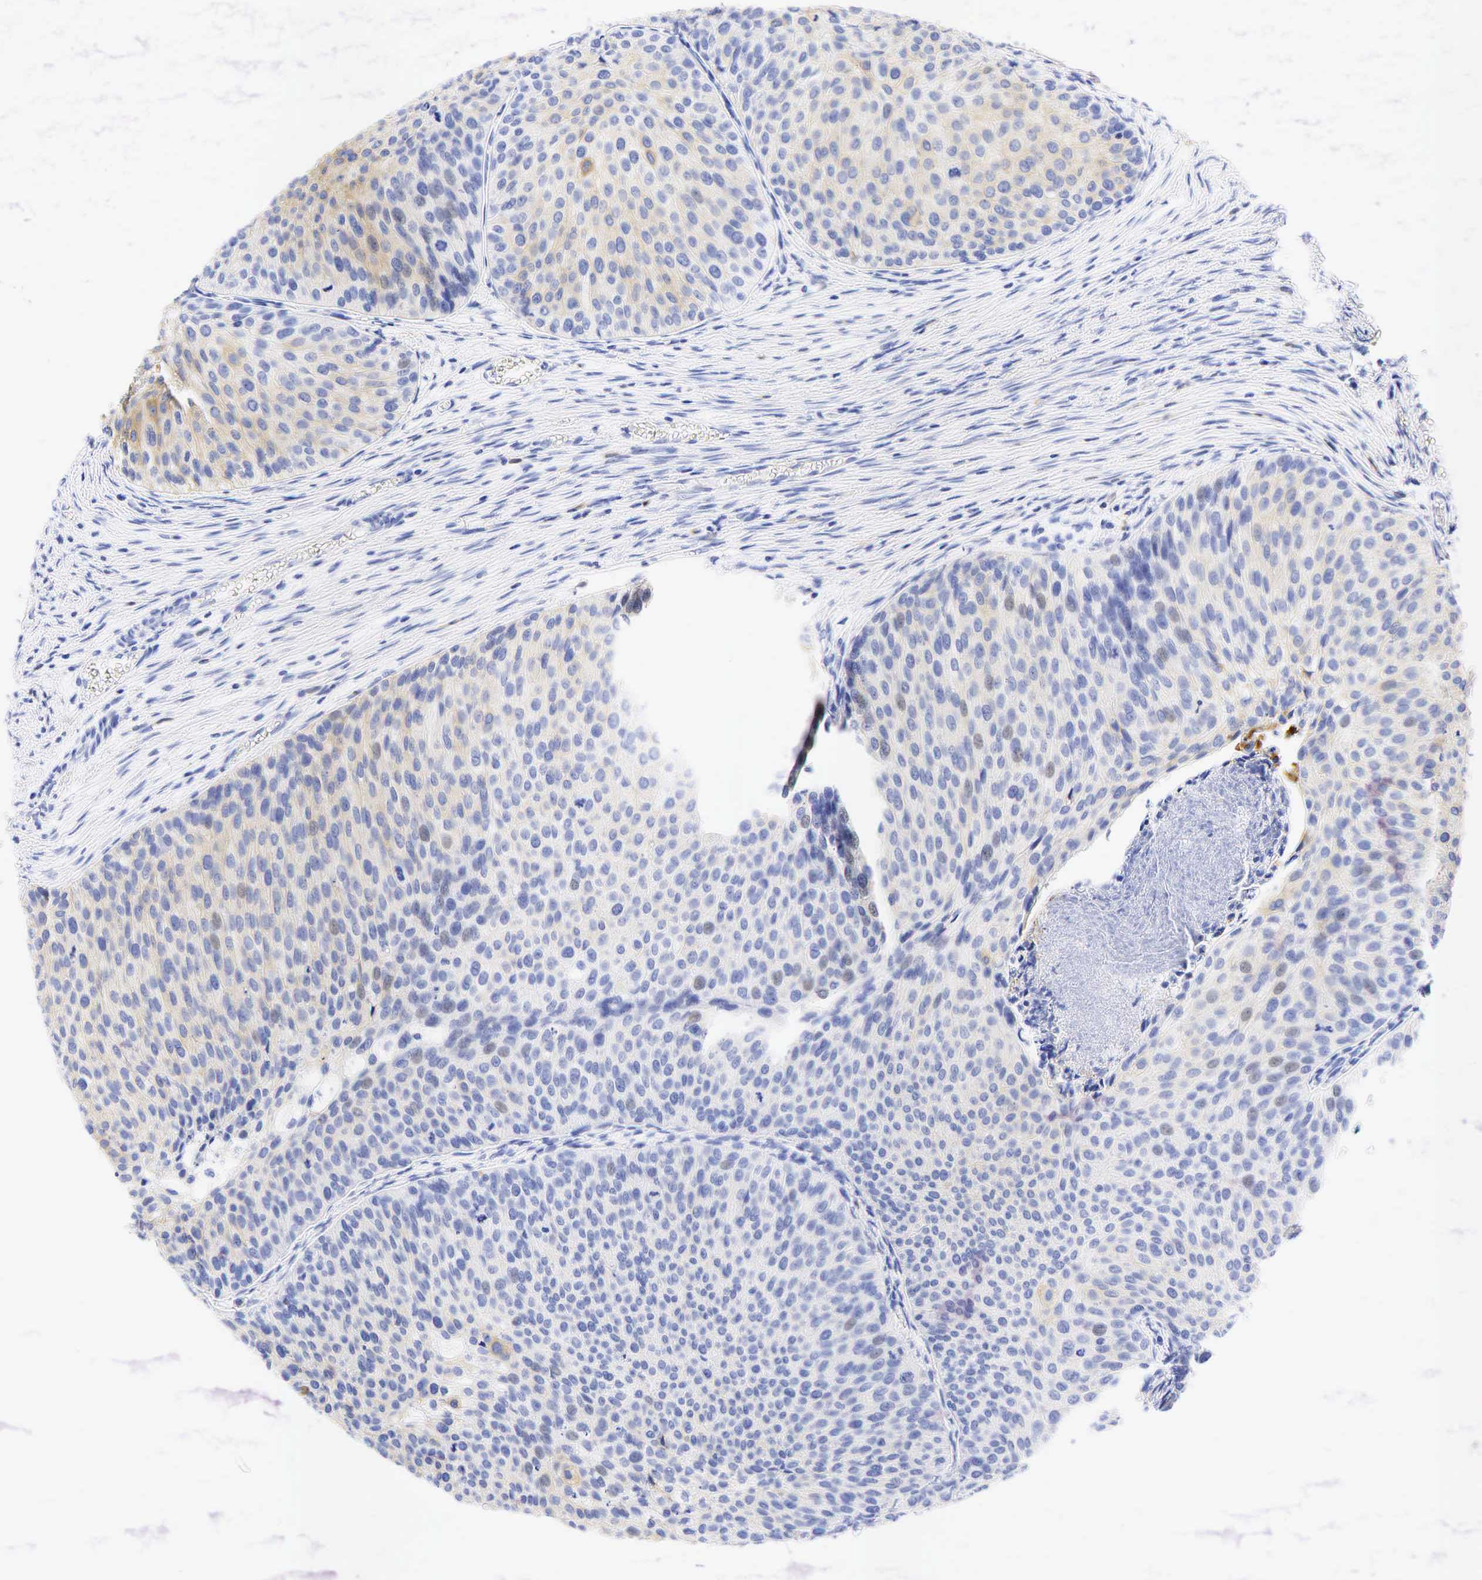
{"staining": {"intensity": "weak", "quantity": "25%-75%", "location": "cytoplasmic/membranous,nuclear"}, "tissue": "urothelial cancer", "cell_type": "Tumor cells", "image_type": "cancer", "snomed": [{"axis": "morphology", "description": "Urothelial carcinoma, Low grade"}, {"axis": "topography", "description": "Urinary bladder"}], "caption": "Immunohistochemistry (IHC) (DAB (3,3'-diaminobenzidine)) staining of human urothelial cancer shows weak cytoplasmic/membranous and nuclear protein positivity in about 25%-75% of tumor cells.", "gene": "TNFRSF8", "patient": {"sex": "male", "age": 84}}